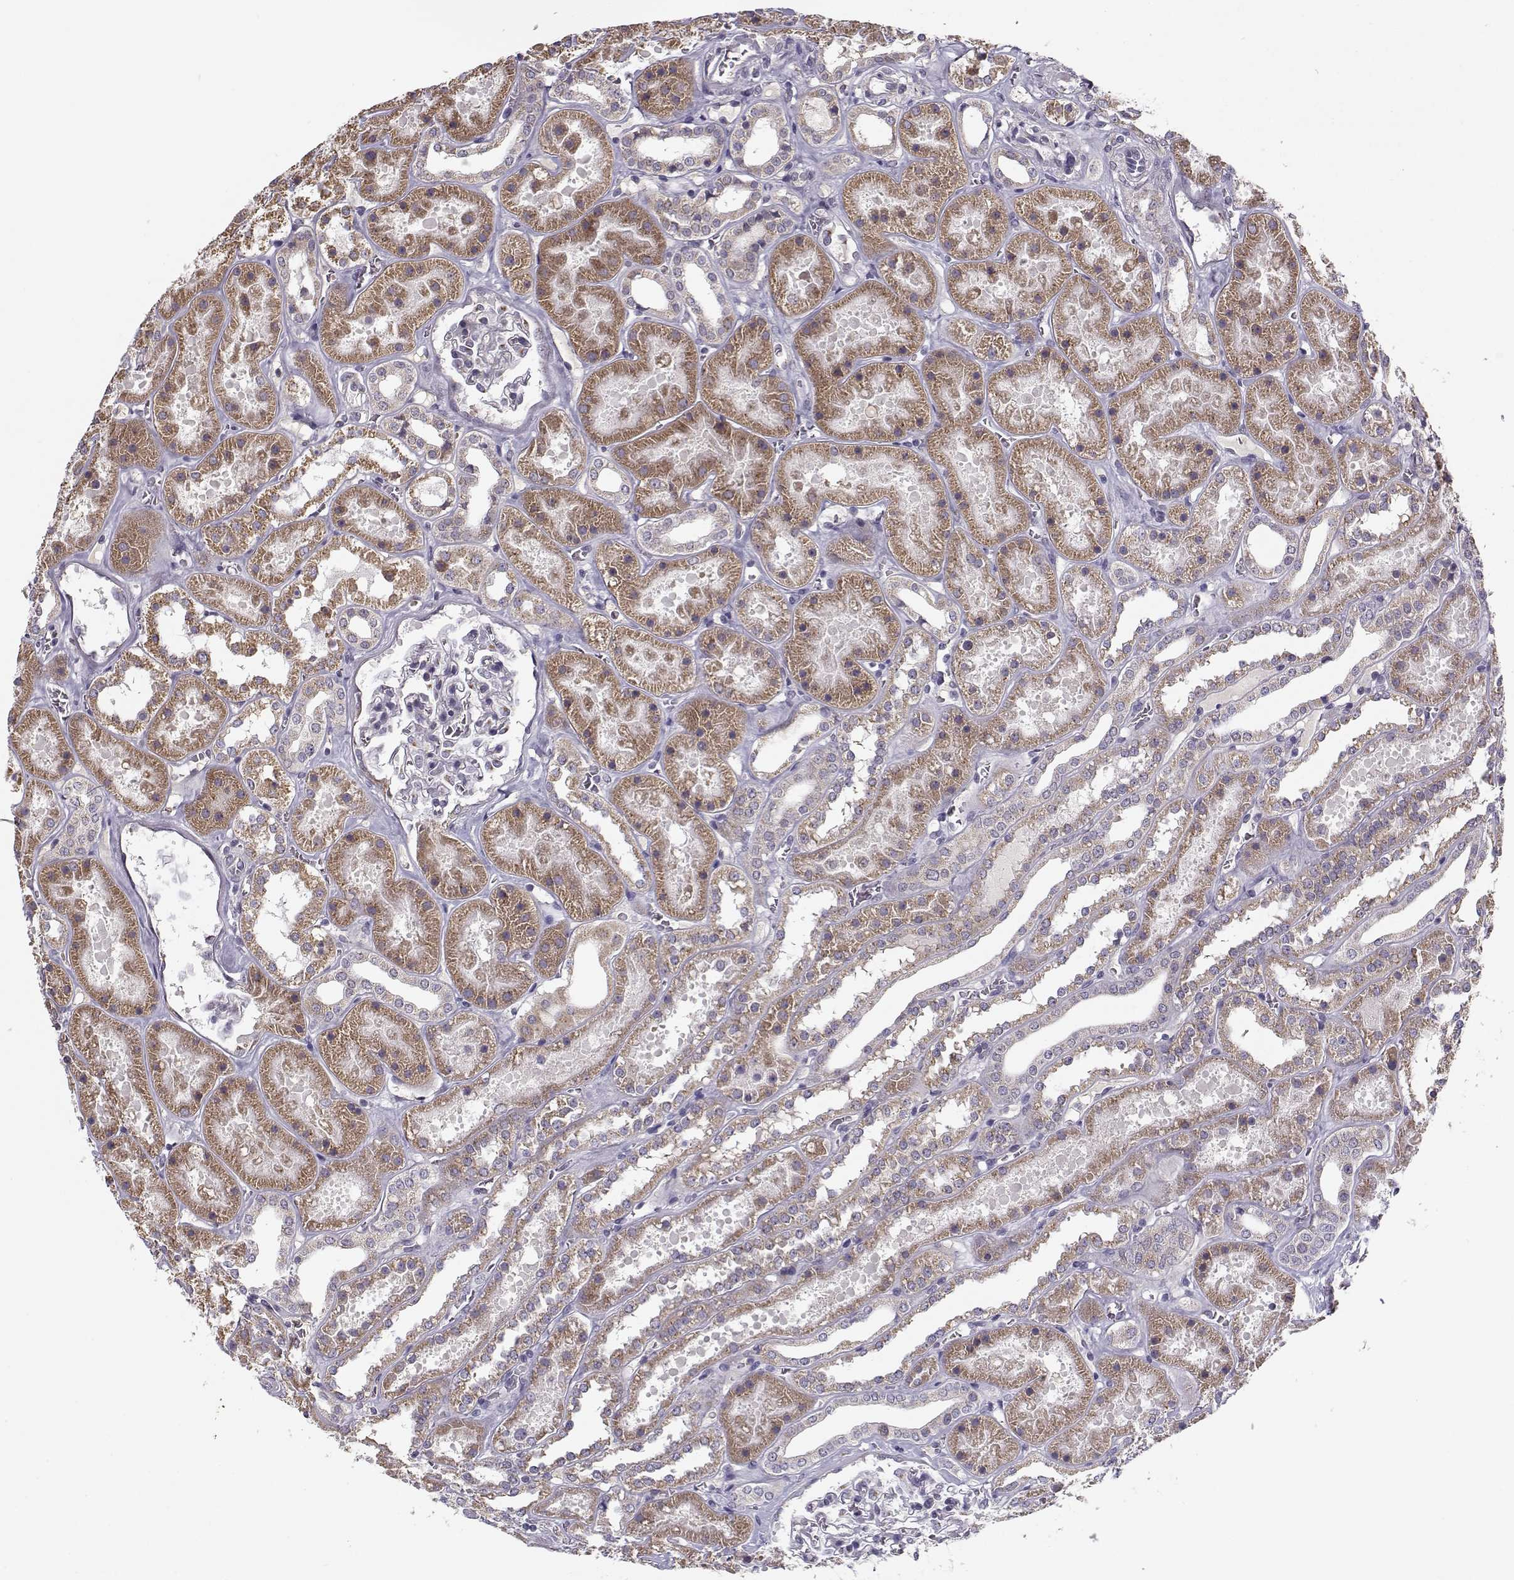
{"staining": {"intensity": "negative", "quantity": "none", "location": "none"}, "tissue": "kidney", "cell_type": "Cells in glomeruli", "image_type": "normal", "snomed": [{"axis": "morphology", "description": "Normal tissue, NOS"}, {"axis": "topography", "description": "Kidney"}], "caption": "IHC micrograph of normal kidney stained for a protein (brown), which demonstrates no positivity in cells in glomeruli. (DAB immunohistochemistry, high magnification).", "gene": "SLC4A5", "patient": {"sex": "female", "age": 41}}